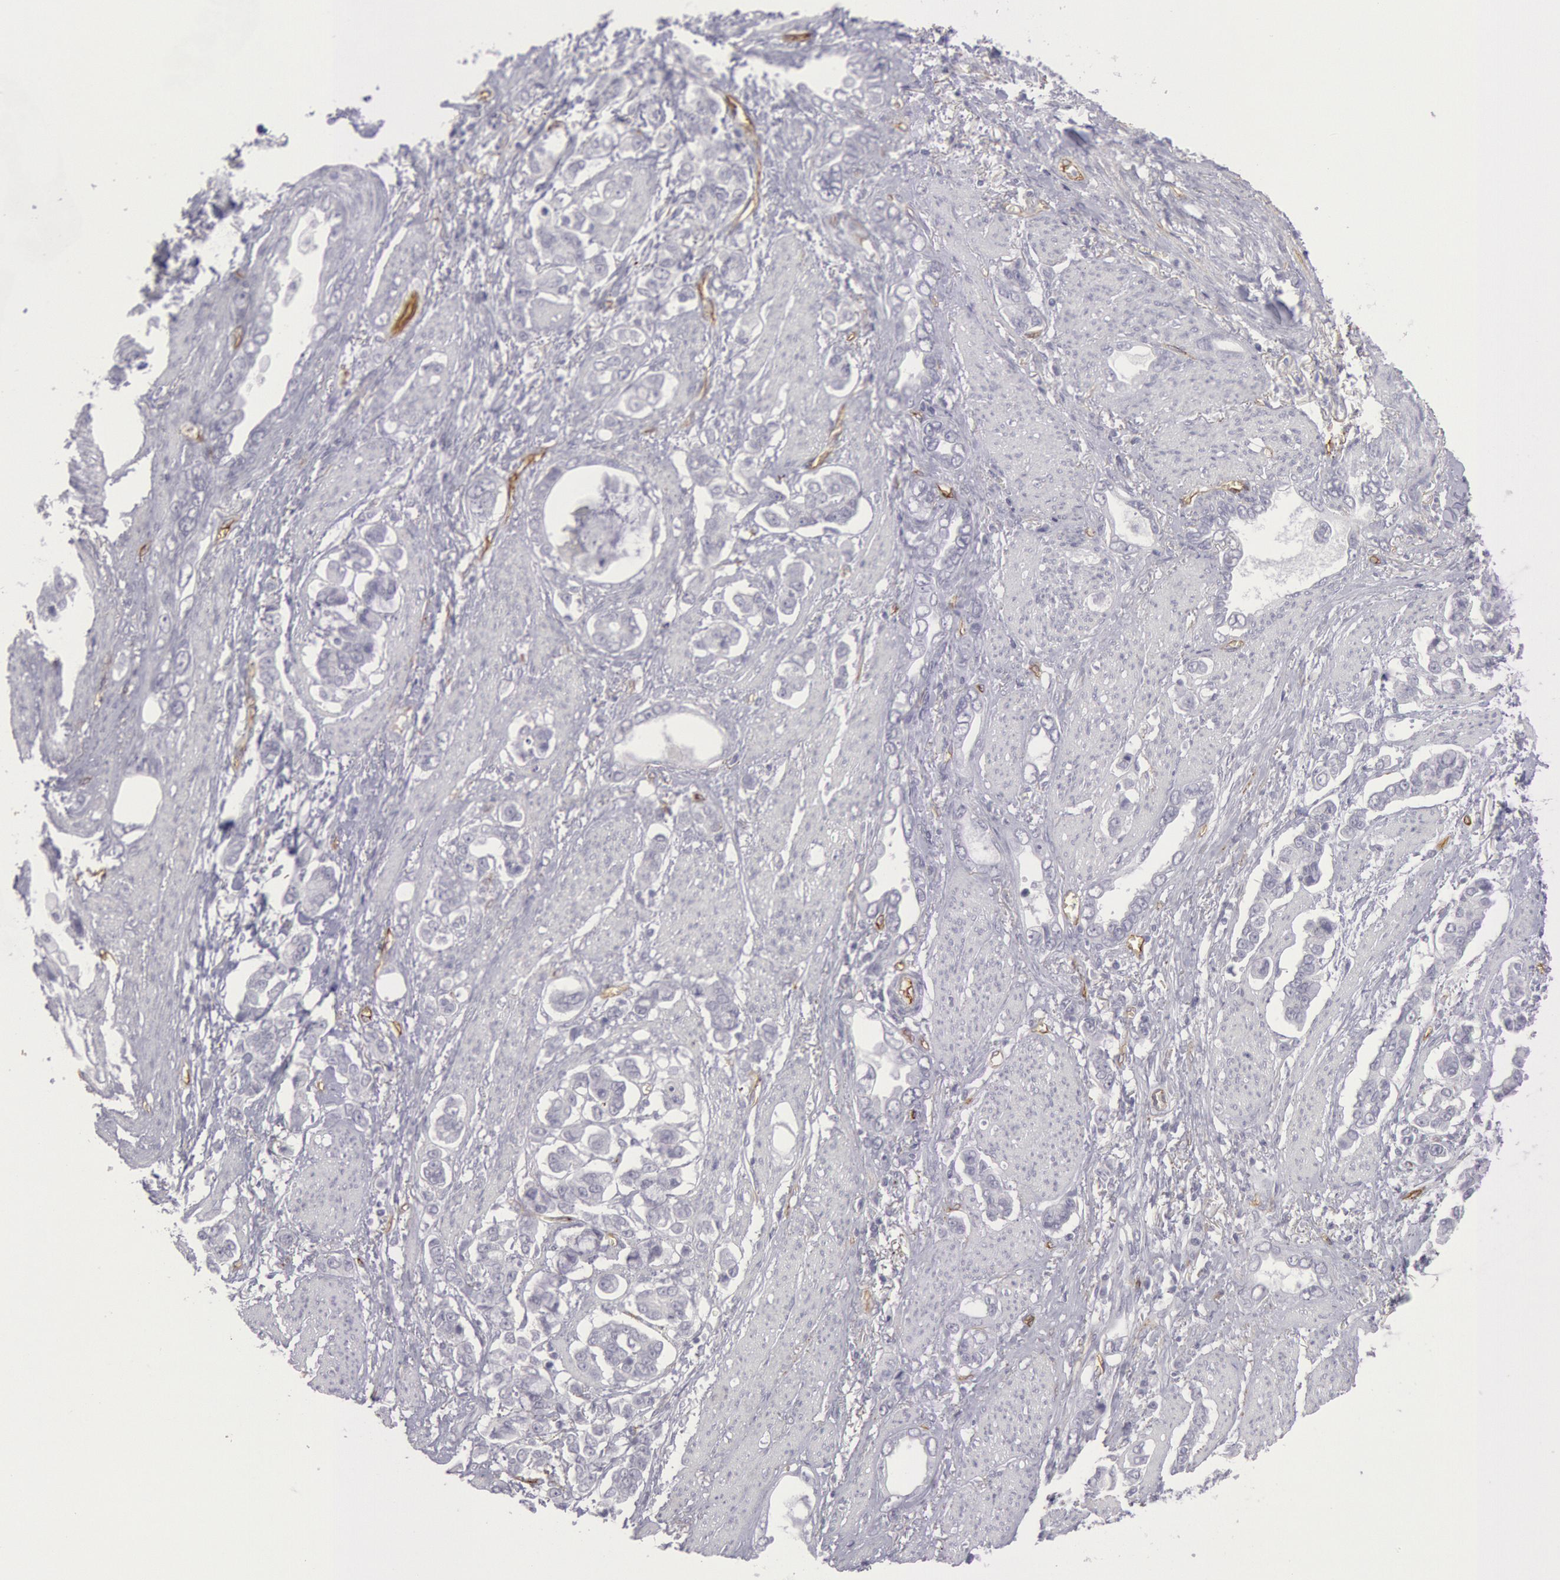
{"staining": {"intensity": "negative", "quantity": "none", "location": "none"}, "tissue": "stomach cancer", "cell_type": "Tumor cells", "image_type": "cancer", "snomed": [{"axis": "morphology", "description": "Adenocarcinoma, NOS"}, {"axis": "topography", "description": "Stomach"}], "caption": "The immunohistochemistry photomicrograph has no significant expression in tumor cells of stomach adenocarcinoma tissue.", "gene": "CDH13", "patient": {"sex": "male", "age": 78}}